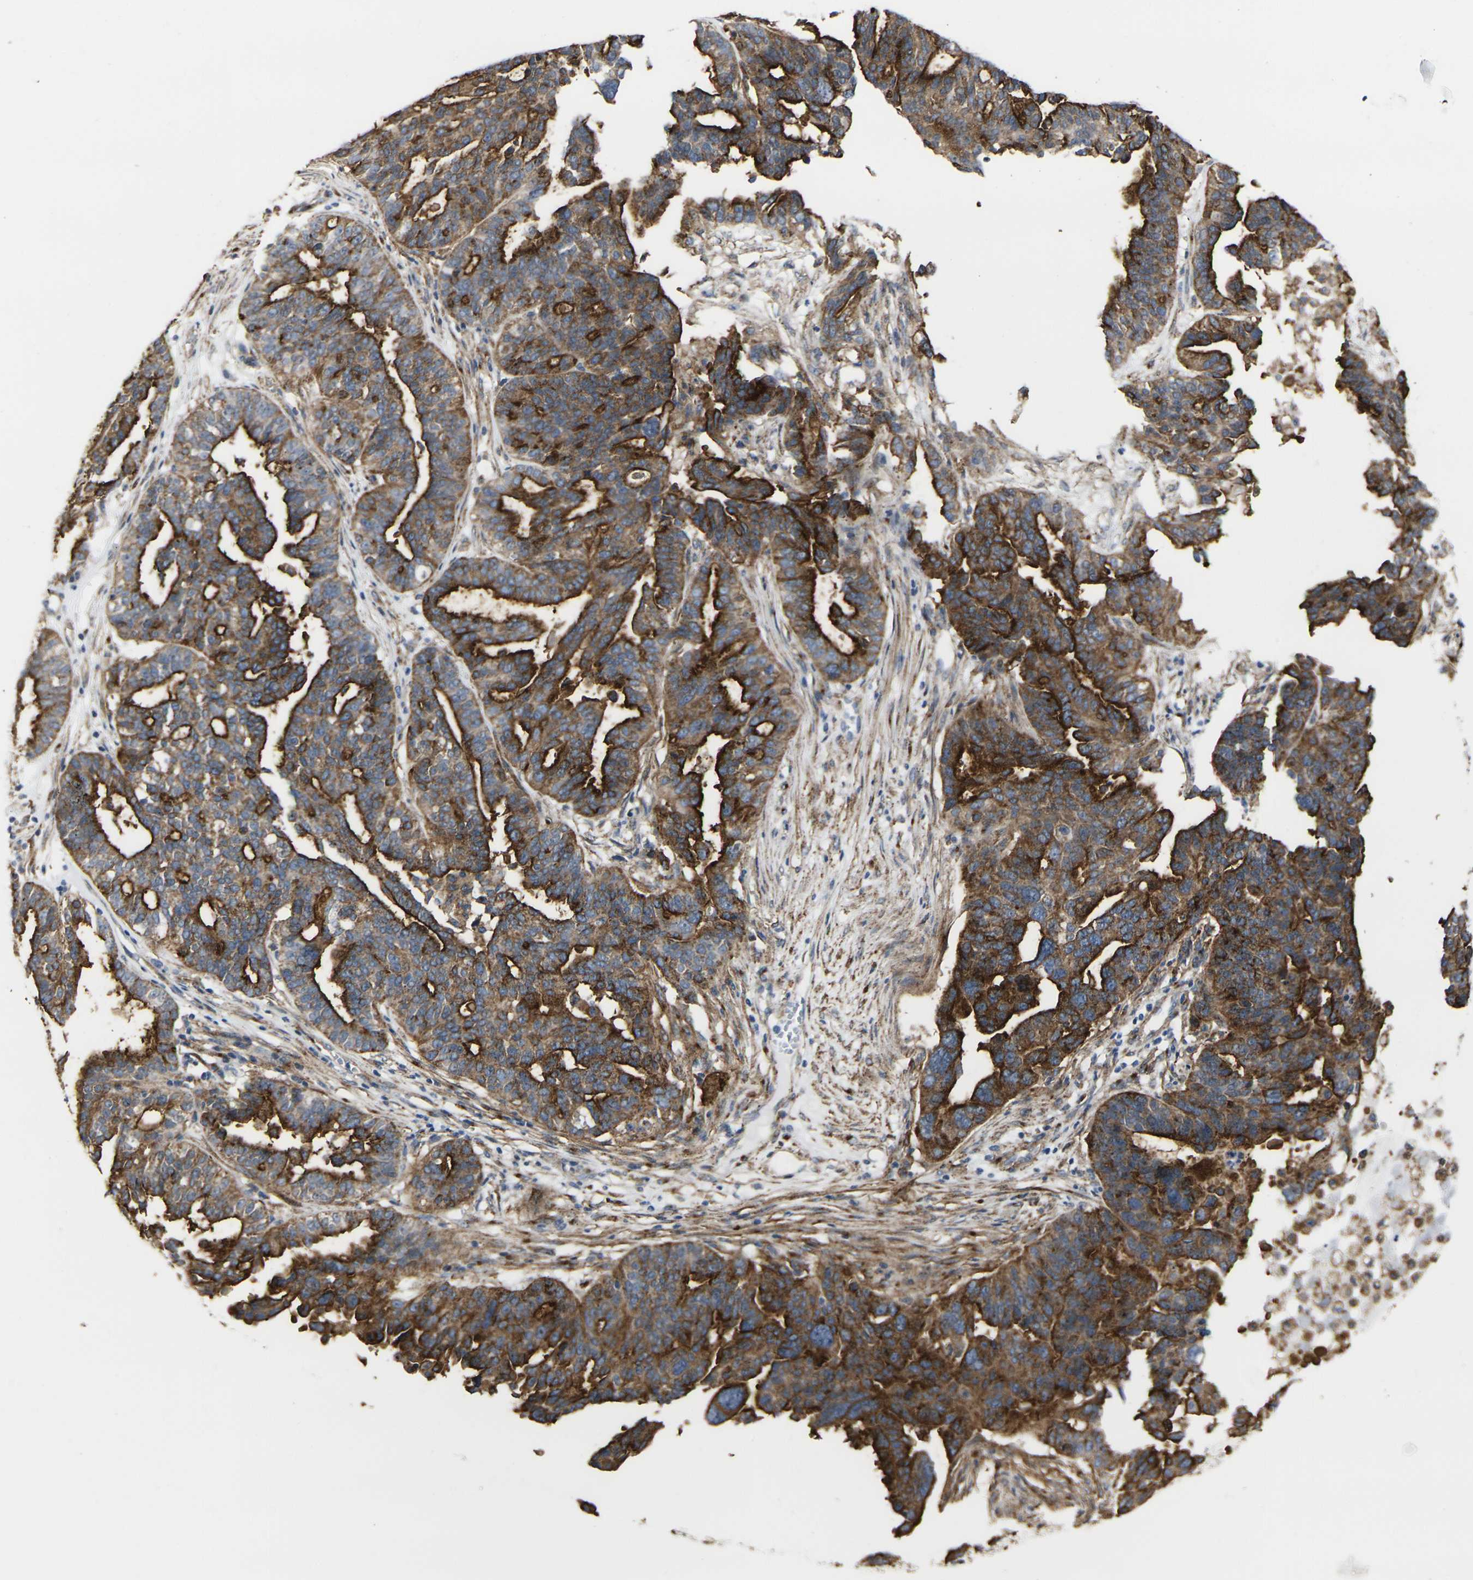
{"staining": {"intensity": "strong", "quantity": ">75%", "location": "cytoplasmic/membranous"}, "tissue": "ovarian cancer", "cell_type": "Tumor cells", "image_type": "cancer", "snomed": [{"axis": "morphology", "description": "Cystadenocarcinoma, serous, NOS"}, {"axis": "topography", "description": "Ovary"}], "caption": "Immunohistochemistry (IHC) histopathology image of neoplastic tissue: ovarian cancer stained using immunohistochemistry (IHC) exhibits high levels of strong protein expression localized specifically in the cytoplasmic/membranous of tumor cells, appearing as a cytoplasmic/membranous brown color.", "gene": "MYOF", "patient": {"sex": "female", "age": 59}}